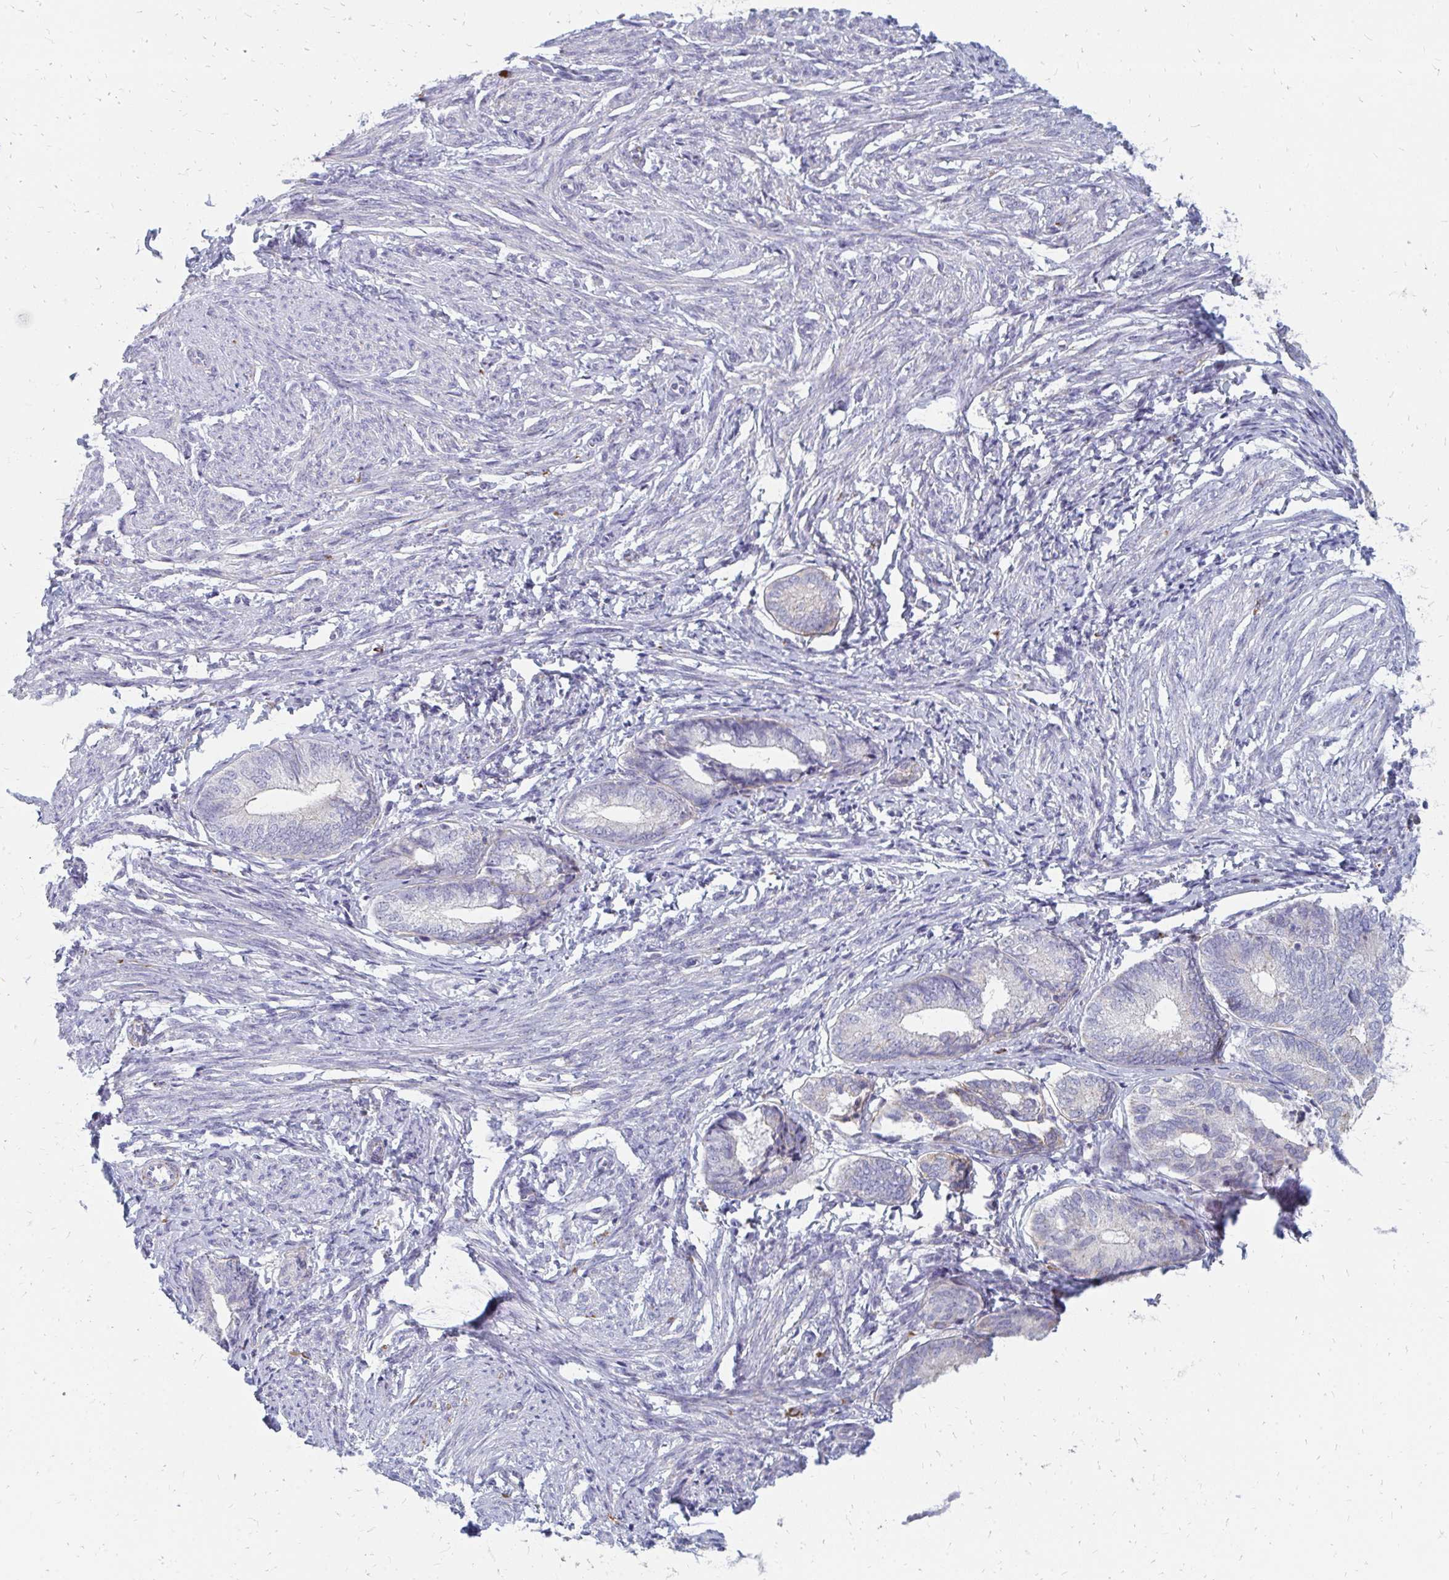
{"staining": {"intensity": "negative", "quantity": "none", "location": "none"}, "tissue": "endometrial cancer", "cell_type": "Tumor cells", "image_type": "cancer", "snomed": [{"axis": "morphology", "description": "Adenocarcinoma, NOS"}, {"axis": "topography", "description": "Endometrium"}], "caption": "A high-resolution micrograph shows immunohistochemistry (IHC) staining of adenocarcinoma (endometrial), which displays no significant positivity in tumor cells.", "gene": "OR10V1", "patient": {"sex": "female", "age": 87}}